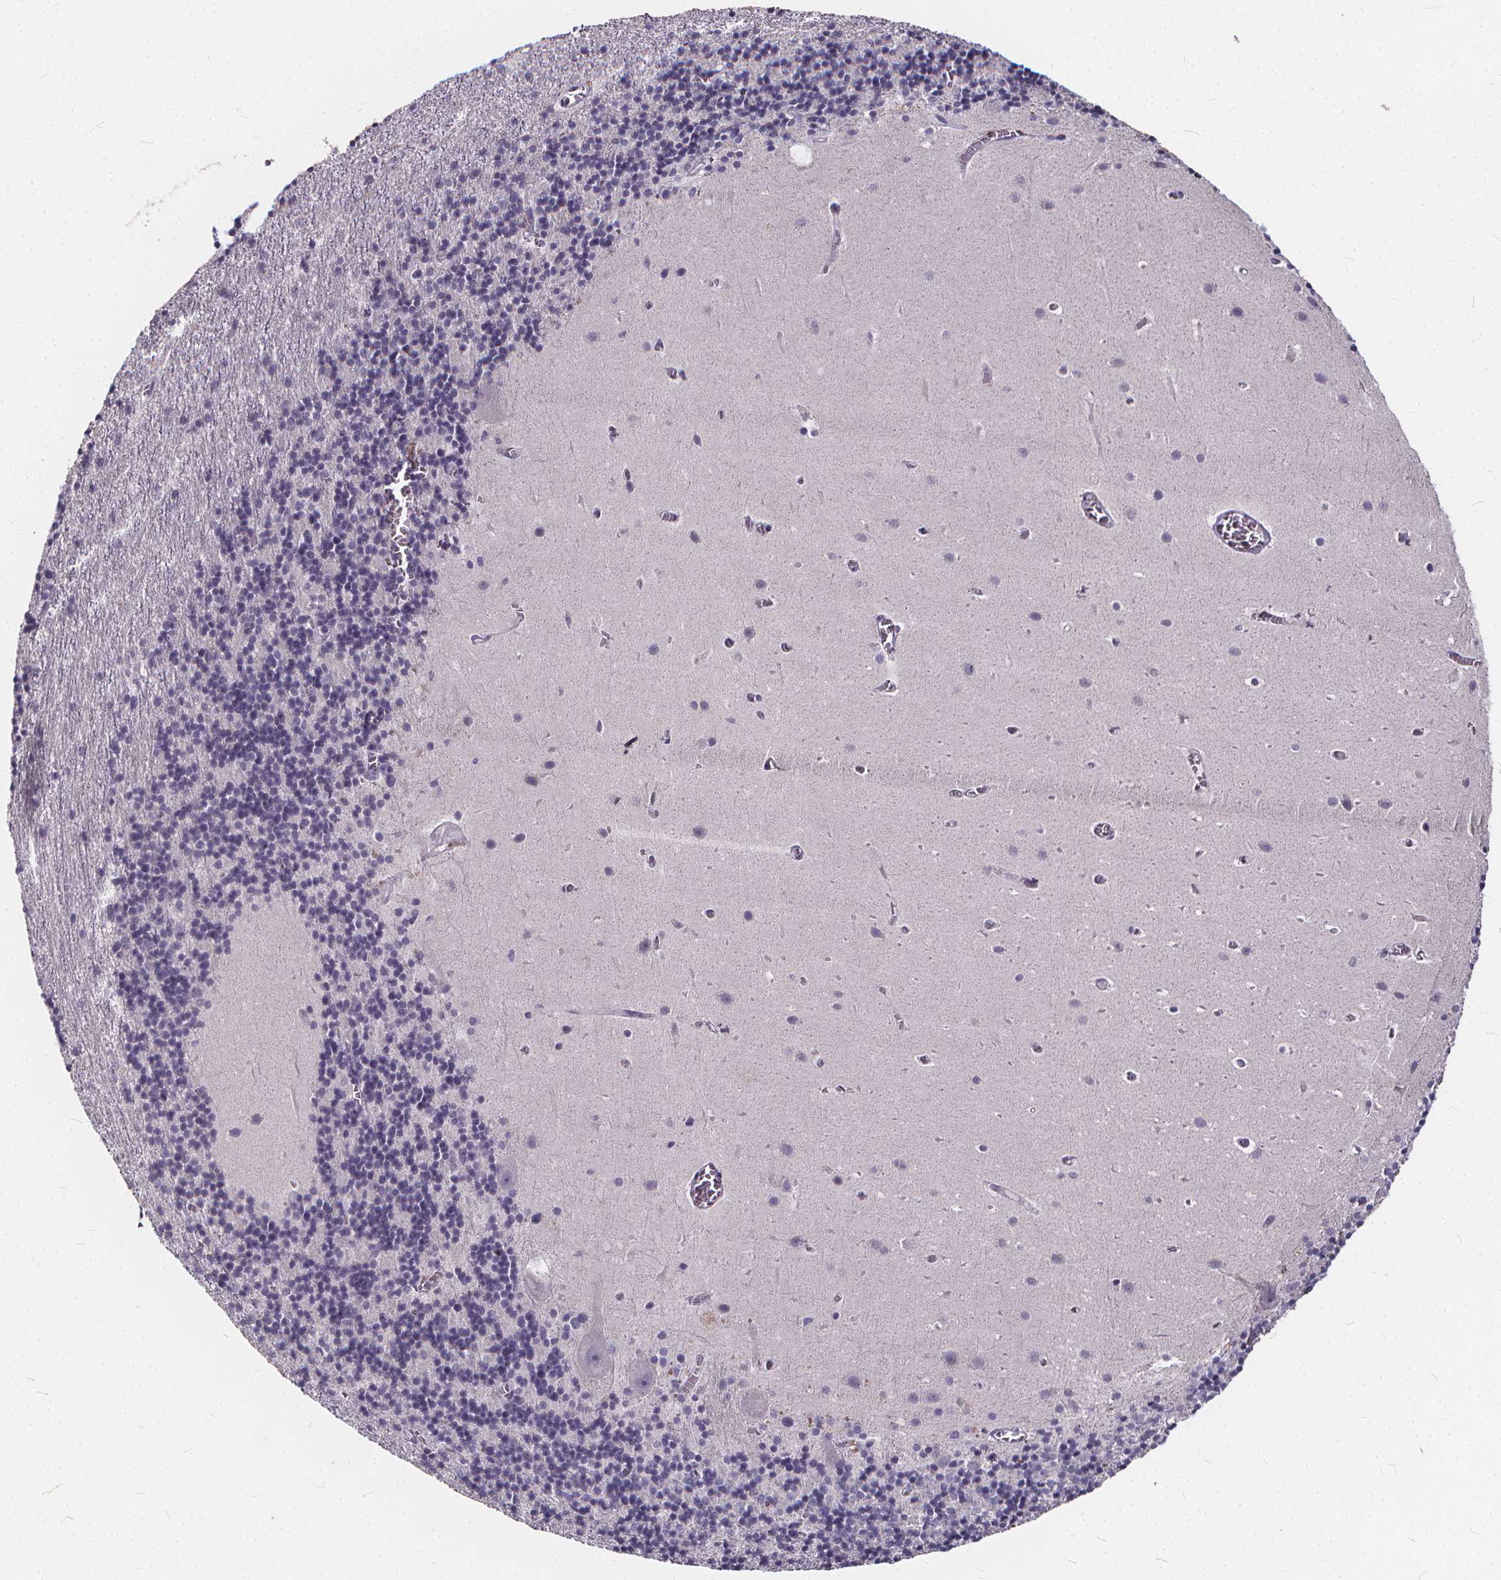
{"staining": {"intensity": "negative", "quantity": "none", "location": "none"}, "tissue": "cerebellum", "cell_type": "Cells in granular layer", "image_type": "normal", "snomed": [{"axis": "morphology", "description": "Normal tissue, NOS"}, {"axis": "topography", "description": "Cerebellum"}], "caption": "DAB (3,3'-diaminobenzidine) immunohistochemical staining of benign cerebellum shows no significant staining in cells in granular layer.", "gene": "SPEF2", "patient": {"sex": "male", "age": 70}}